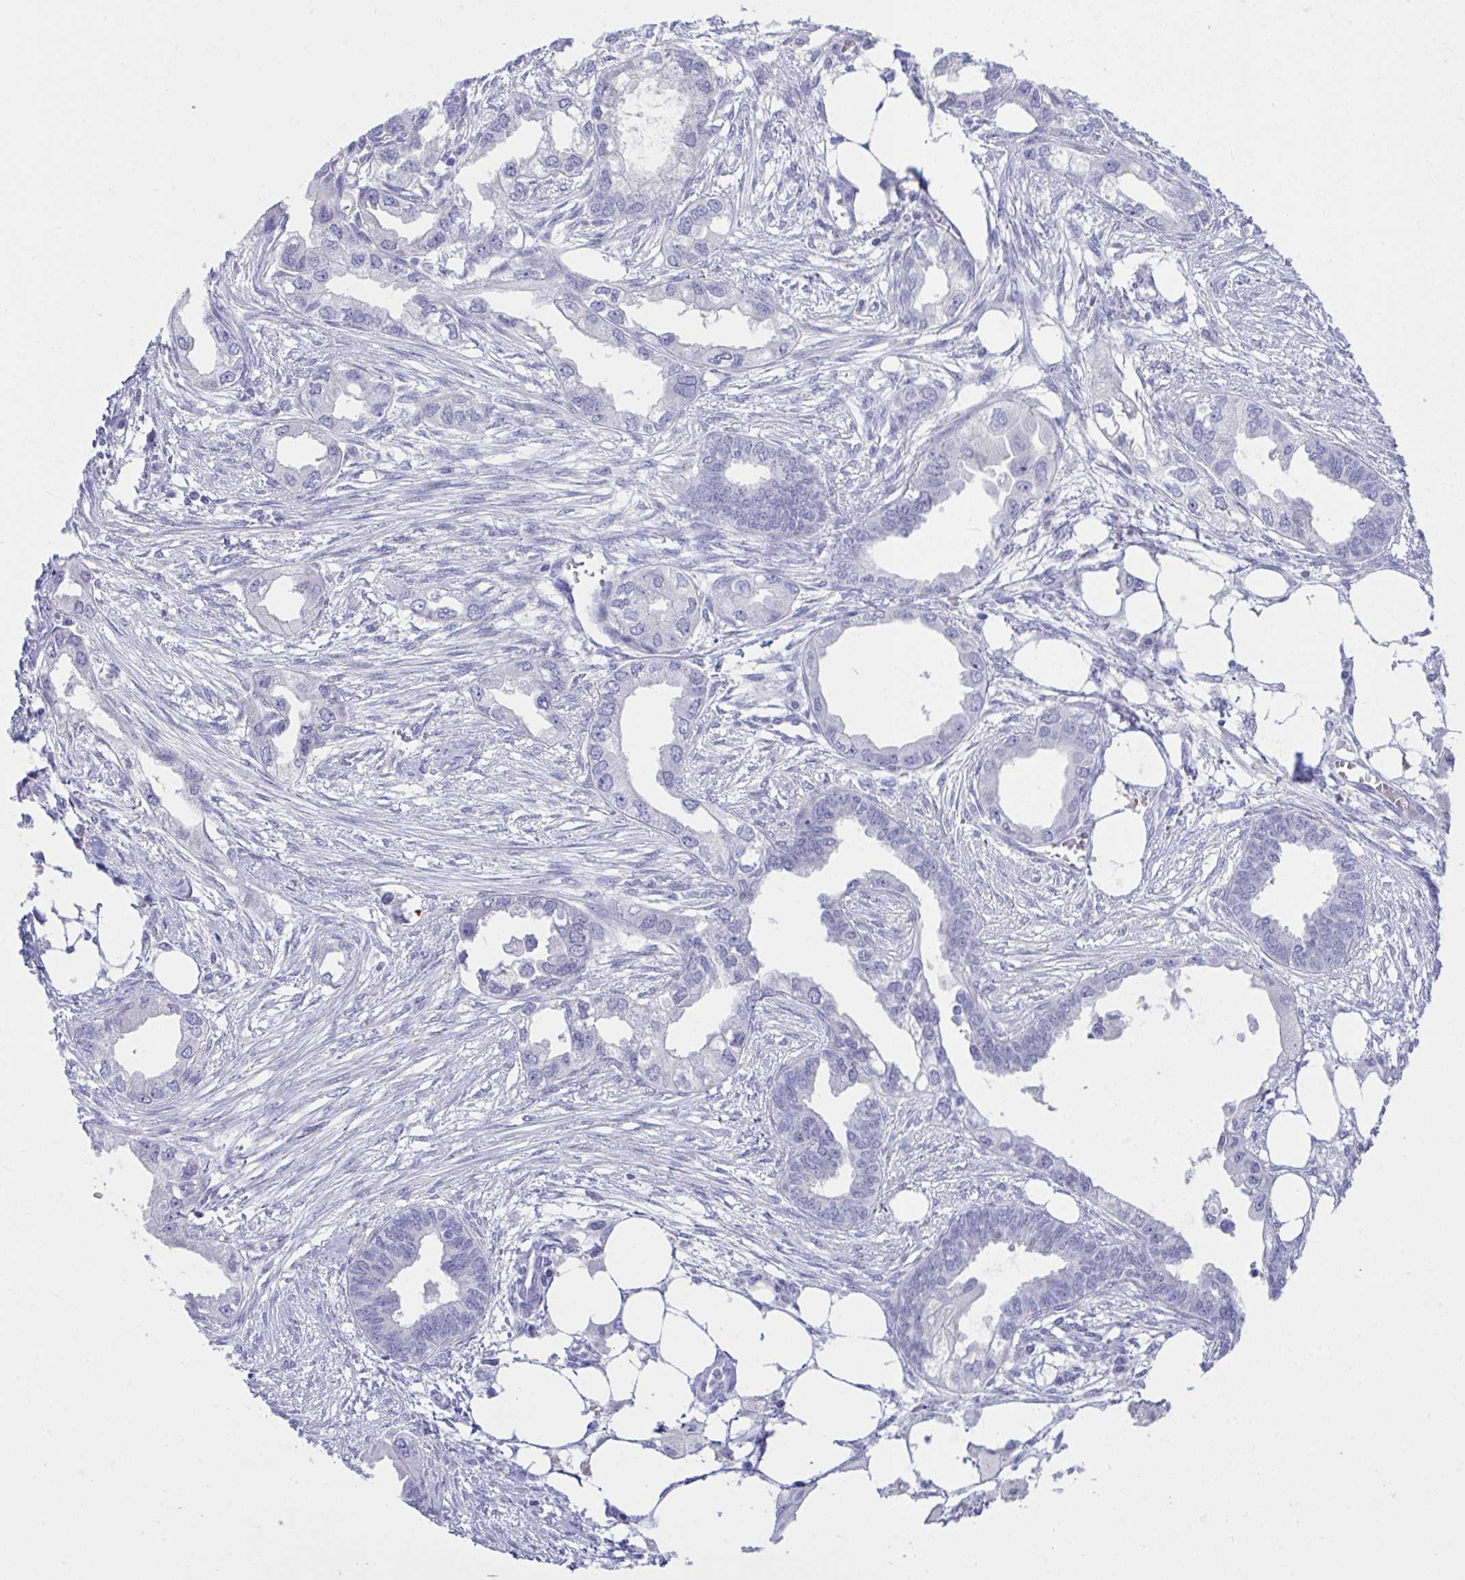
{"staining": {"intensity": "negative", "quantity": "none", "location": "none"}, "tissue": "endometrial cancer", "cell_type": "Tumor cells", "image_type": "cancer", "snomed": [{"axis": "morphology", "description": "Adenocarcinoma, NOS"}, {"axis": "morphology", "description": "Adenocarcinoma, metastatic, NOS"}, {"axis": "topography", "description": "Adipose tissue"}, {"axis": "topography", "description": "Endometrium"}], "caption": "High magnification brightfield microscopy of adenocarcinoma (endometrial) stained with DAB (brown) and counterstained with hematoxylin (blue): tumor cells show no significant positivity. (DAB (3,3'-diaminobenzidine) IHC visualized using brightfield microscopy, high magnification).", "gene": "PLEKHH1", "patient": {"sex": "female", "age": 67}}